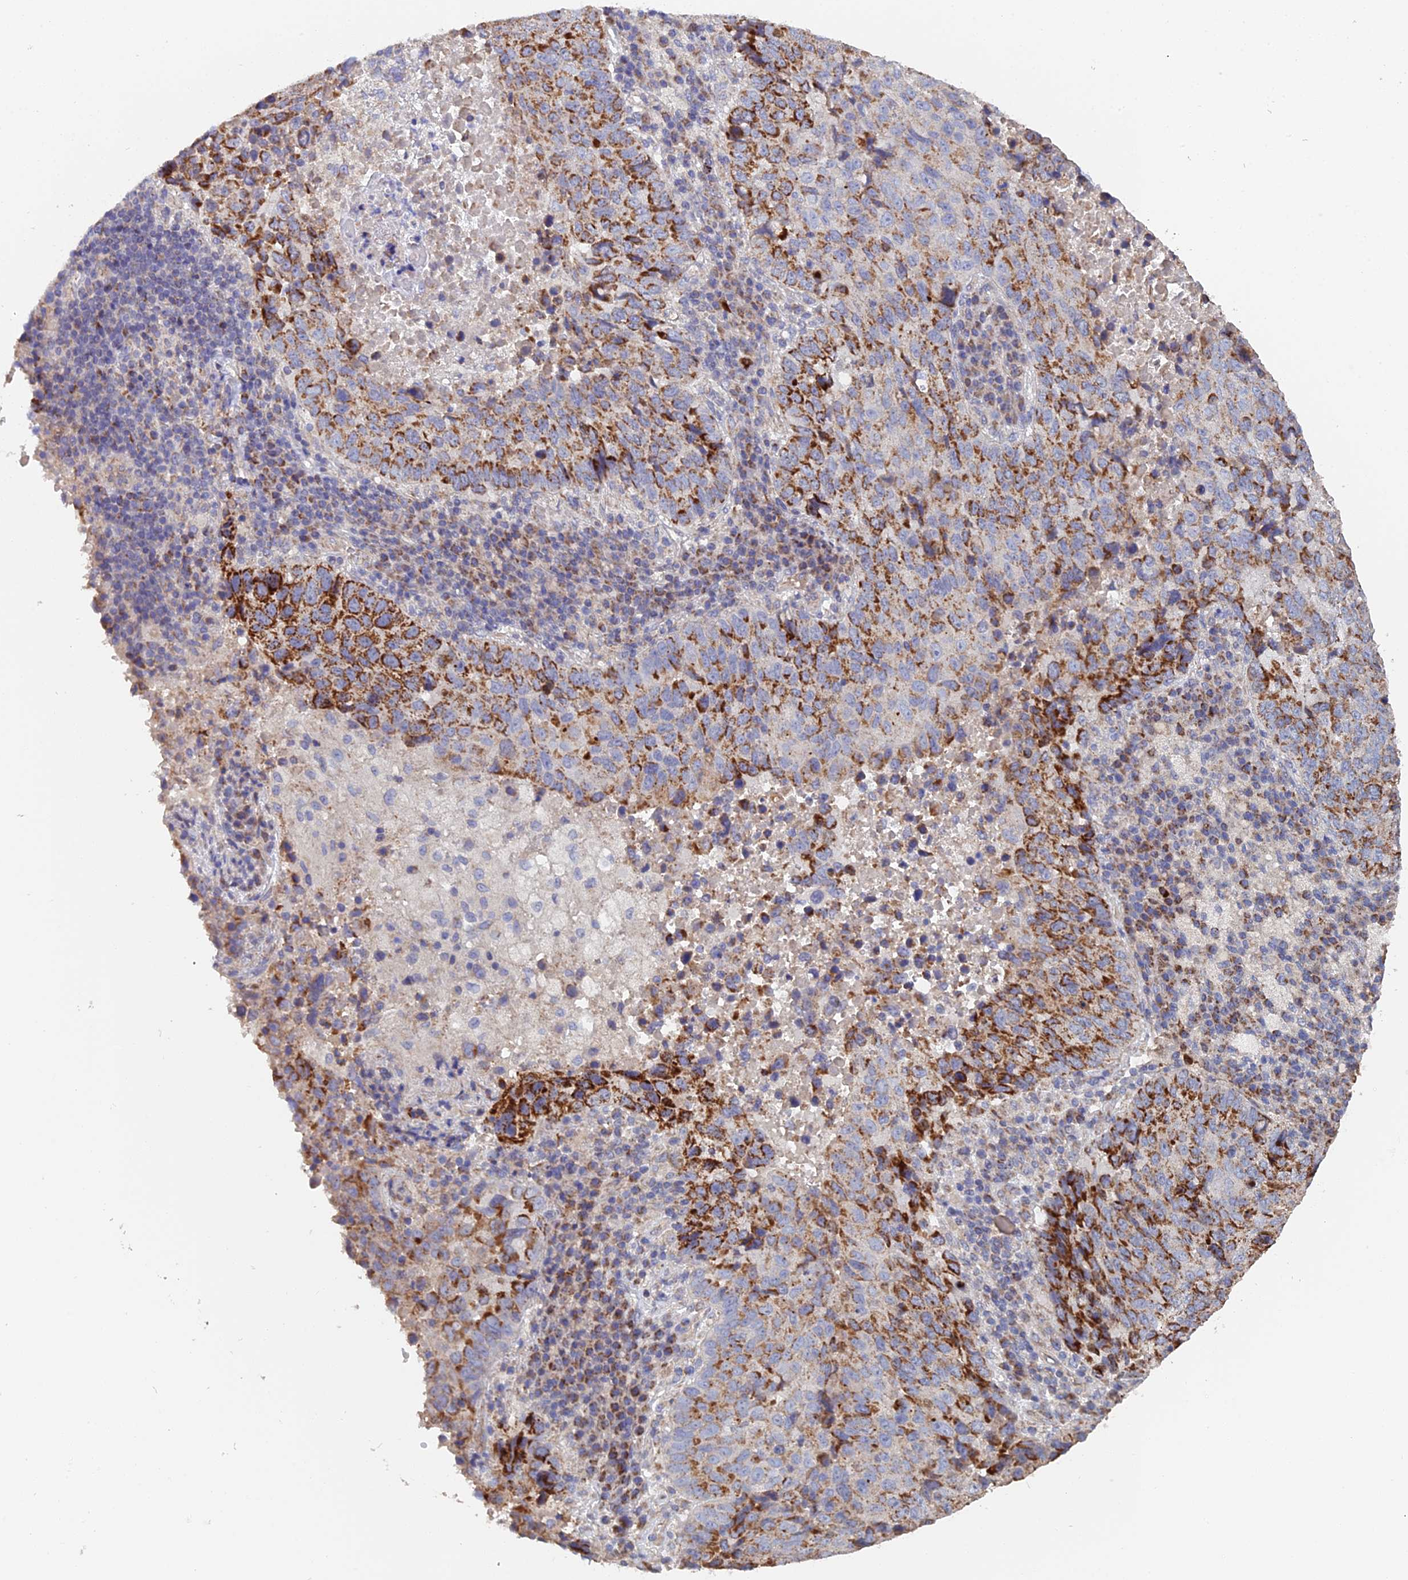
{"staining": {"intensity": "strong", "quantity": ">75%", "location": "cytoplasmic/membranous"}, "tissue": "lung cancer", "cell_type": "Tumor cells", "image_type": "cancer", "snomed": [{"axis": "morphology", "description": "Squamous cell carcinoma, NOS"}, {"axis": "topography", "description": "Lung"}], "caption": "This photomicrograph demonstrates lung cancer (squamous cell carcinoma) stained with IHC to label a protein in brown. The cytoplasmic/membranous of tumor cells show strong positivity for the protein. Nuclei are counter-stained blue.", "gene": "ECSIT", "patient": {"sex": "male", "age": 73}}